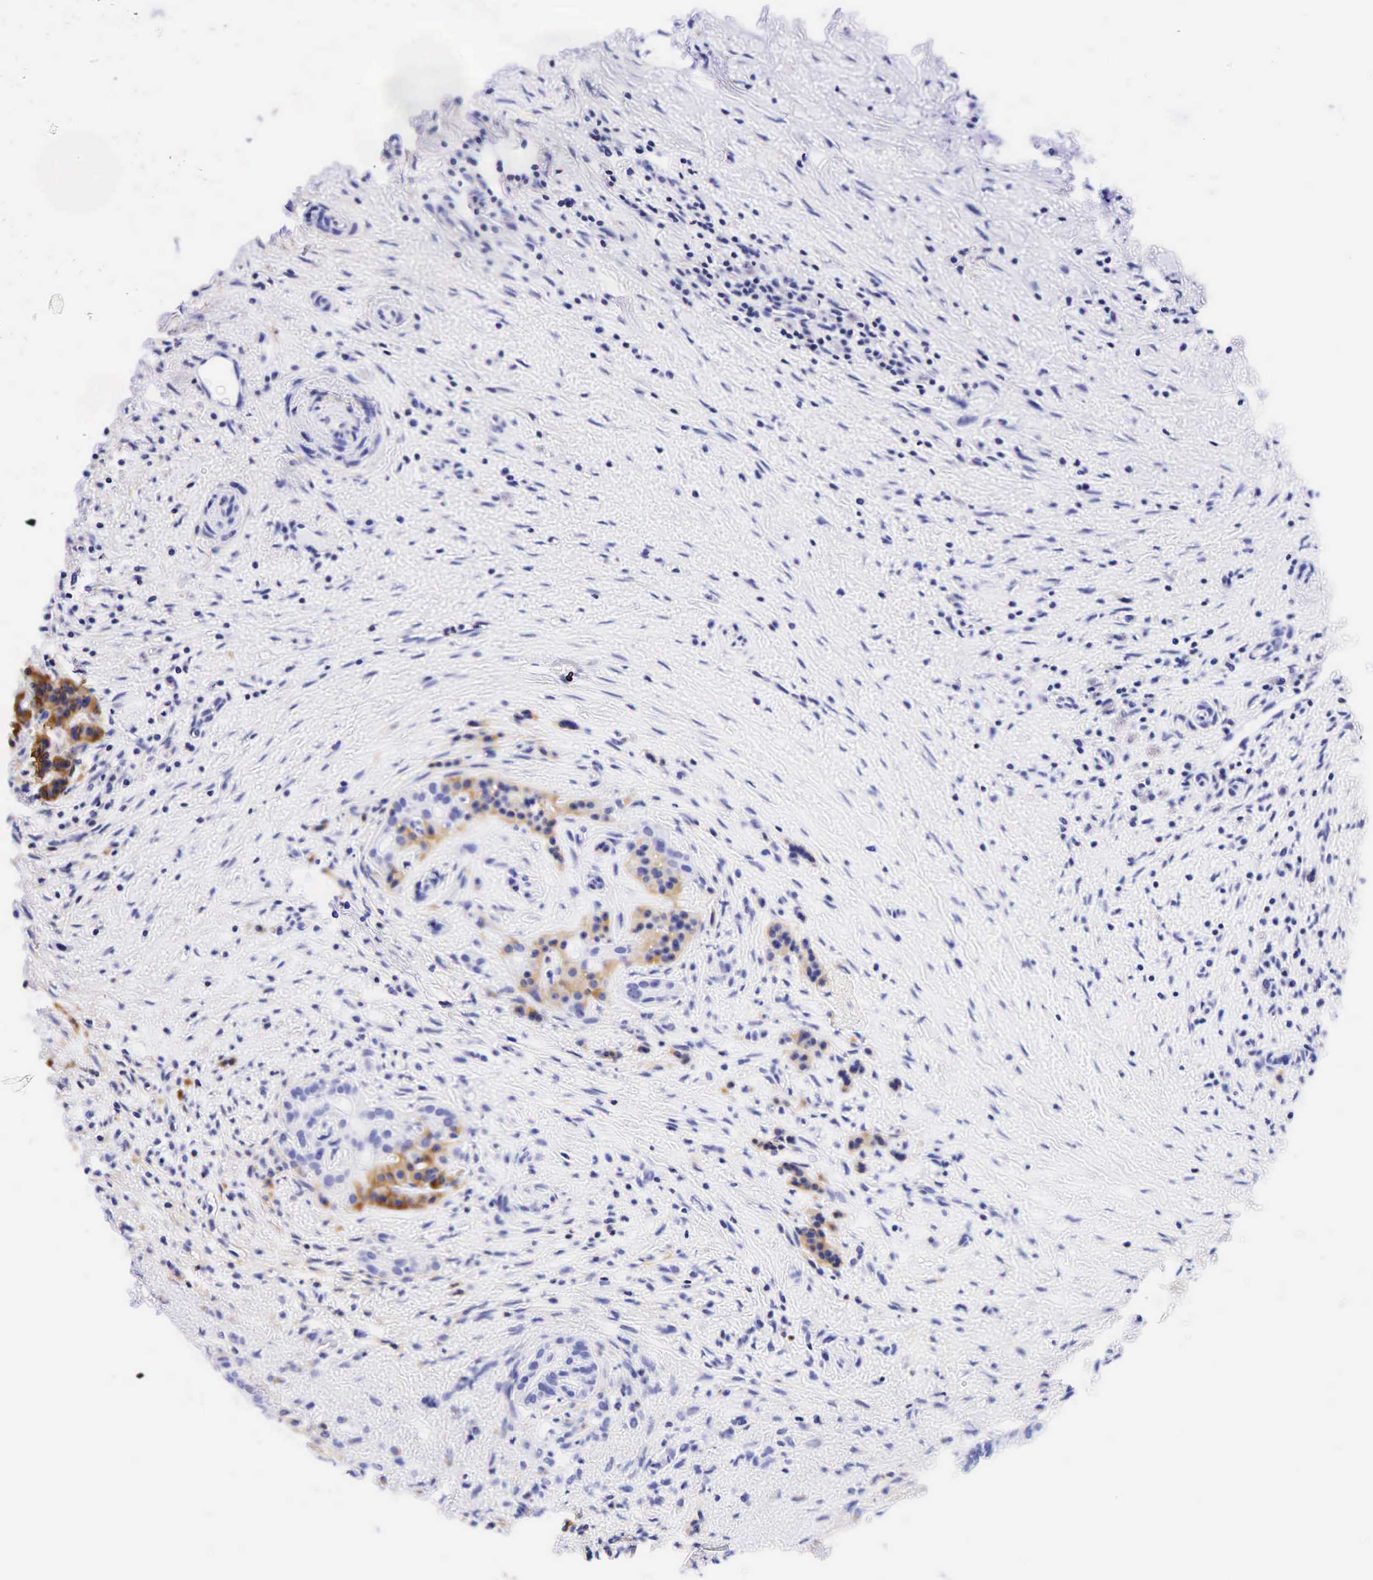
{"staining": {"intensity": "weak", "quantity": "<25%", "location": "cytoplasmic/membranous"}, "tissue": "pancreas", "cell_type": "Exocrine glandular cells", "image_type": "normal", "snomed": [{"axis": "morphology", "description": "Normal tissue, NOS"}, {"axis": "topography", "description": "Pancreas"}], "caption": "Protein analysis of unremarkable pancreas shows no significant positivity in exocrine glandular cells.", "gene": "CD99", "patient": {"sex": "male", "age": 73}}